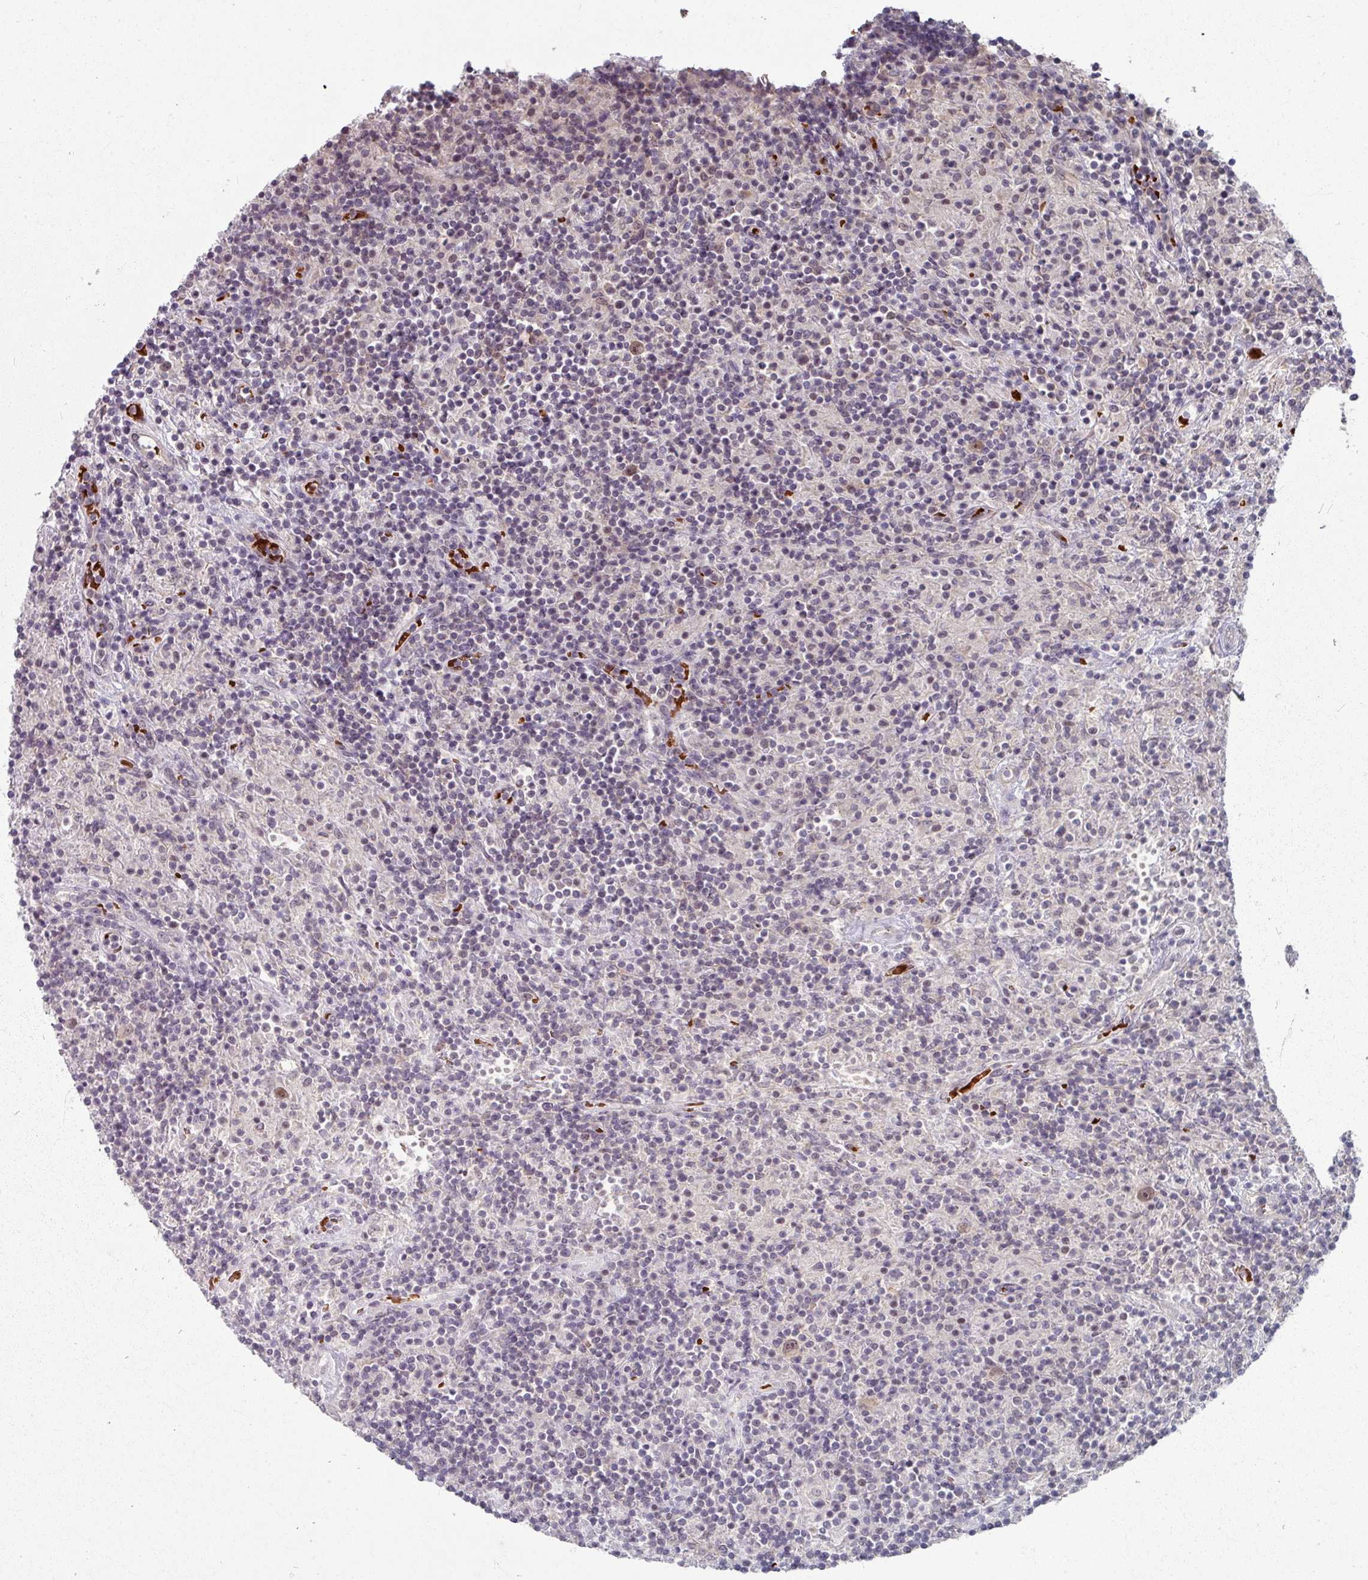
{"staining": {"intensity": "weak", "quantity": ">75%", "location": "nuclear"}, "tissue": "lymphoma", "cell_type": "Tumor cells", "image_type": "cancer", "snomed": [{"axis": "morphology", "description": "Hodgkin's disease, NOS"}, {"axis": "topography", "description": "Lymph node"}], "caption": "A brown stain highlights weak nuclear expression of a protein in human Hodgkin's disease tumor cells.", "gene": "KMT5C", "patient": {"sex": "male", "age": 70}}